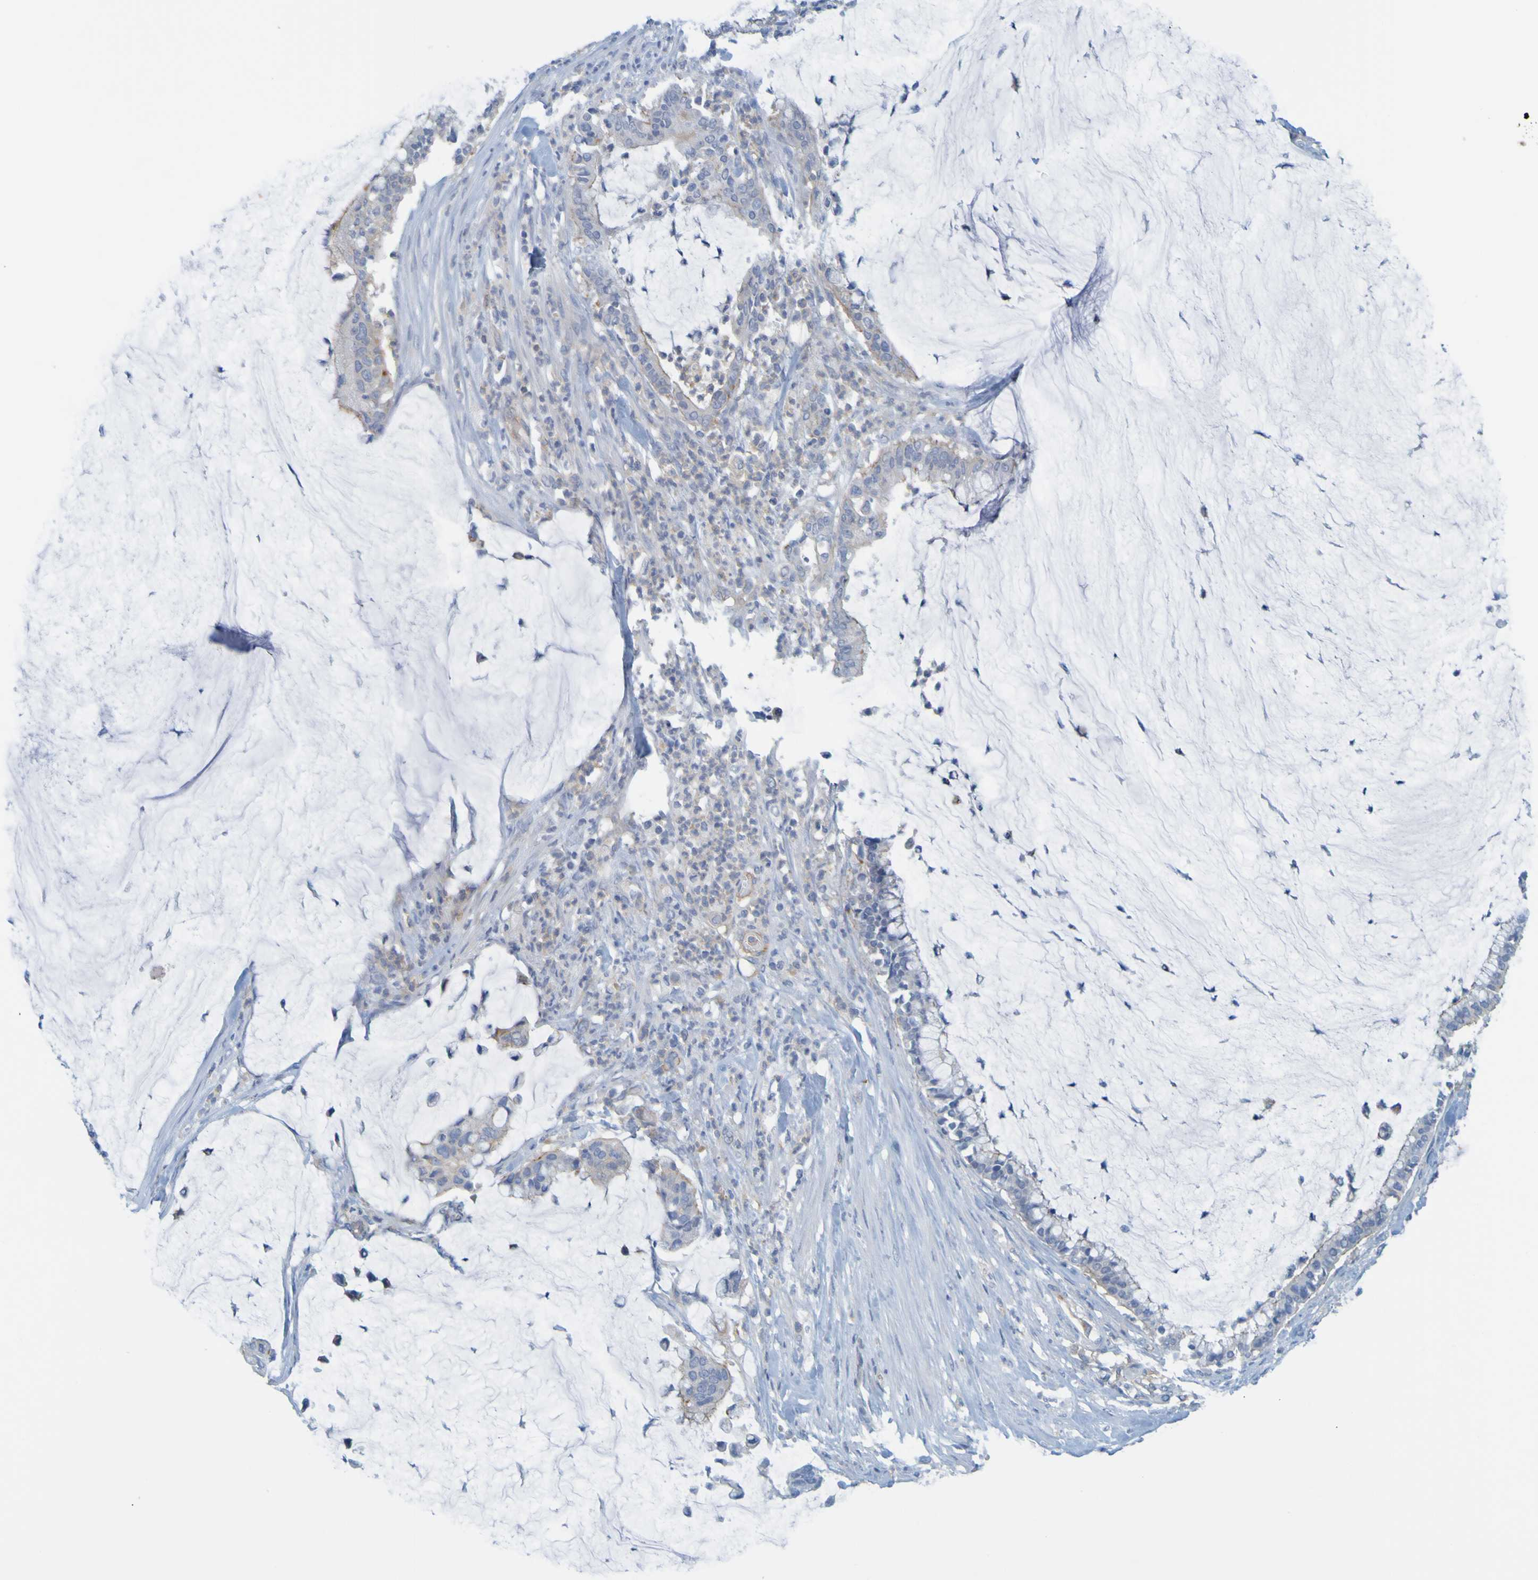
{"staining": {"intensity": "weak", "quantity": "<25%", "location": "cytoplasmic/membranous"}, "tissue": "pancreatic cancer", "cell_type": "Tumor cells", "image_type": "cancer", "snomed": [{"axis": "morphology", "description": "Adenocarcinoma, NOS"}, {"axis": "topography", "description": "Pancreas"}], "caption": "Tumor cells are negative for brown protein staining in adenocarcinoma (pancreatic).", "gene": "APPL1", "patient": {"sex": "male", "age": 41}}